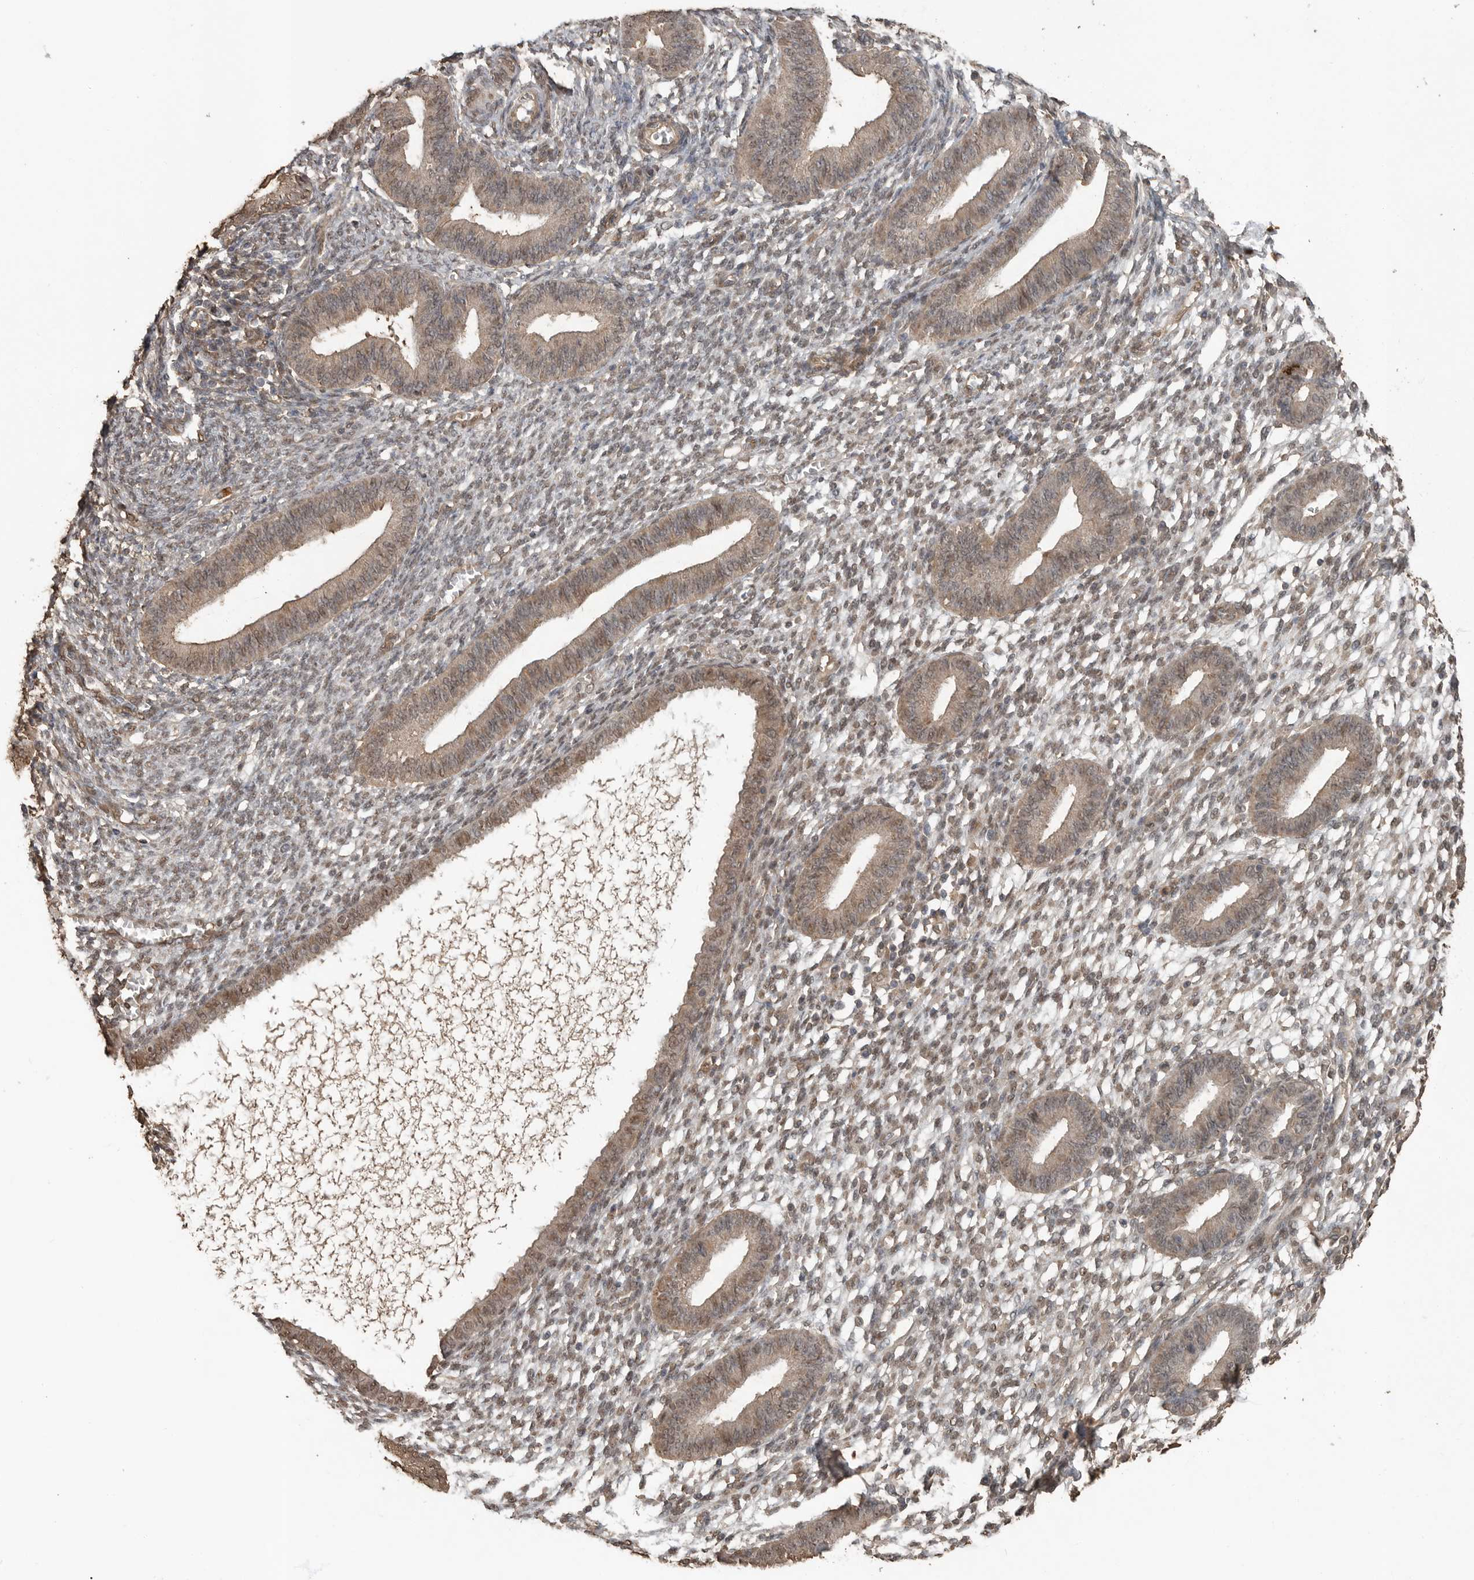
{"staining": {"intensity": "weak", "quantity": "25%-75%", "location": "cytoplasmic/membranous,nuclear"}, "tissue": "endometrium", "cell_type": "Cells in endometrial stroma", "image_type": "normal", "snomed": [{"axis": "morphology", "description": "Normal tissue, NOS"}, {"axis": "topography", "description": "Endometrium"}], "caption": "Cells in endometrial stroma demonstrate weak cytoplasmic/membranous,nuclear positivity in approximately 25%-75% of cells in benign endometrium. (IHC, brightfield microscopy, high magnification).", "gene": "BLZF1", "patient": {"sex": "female", "age": 46}}